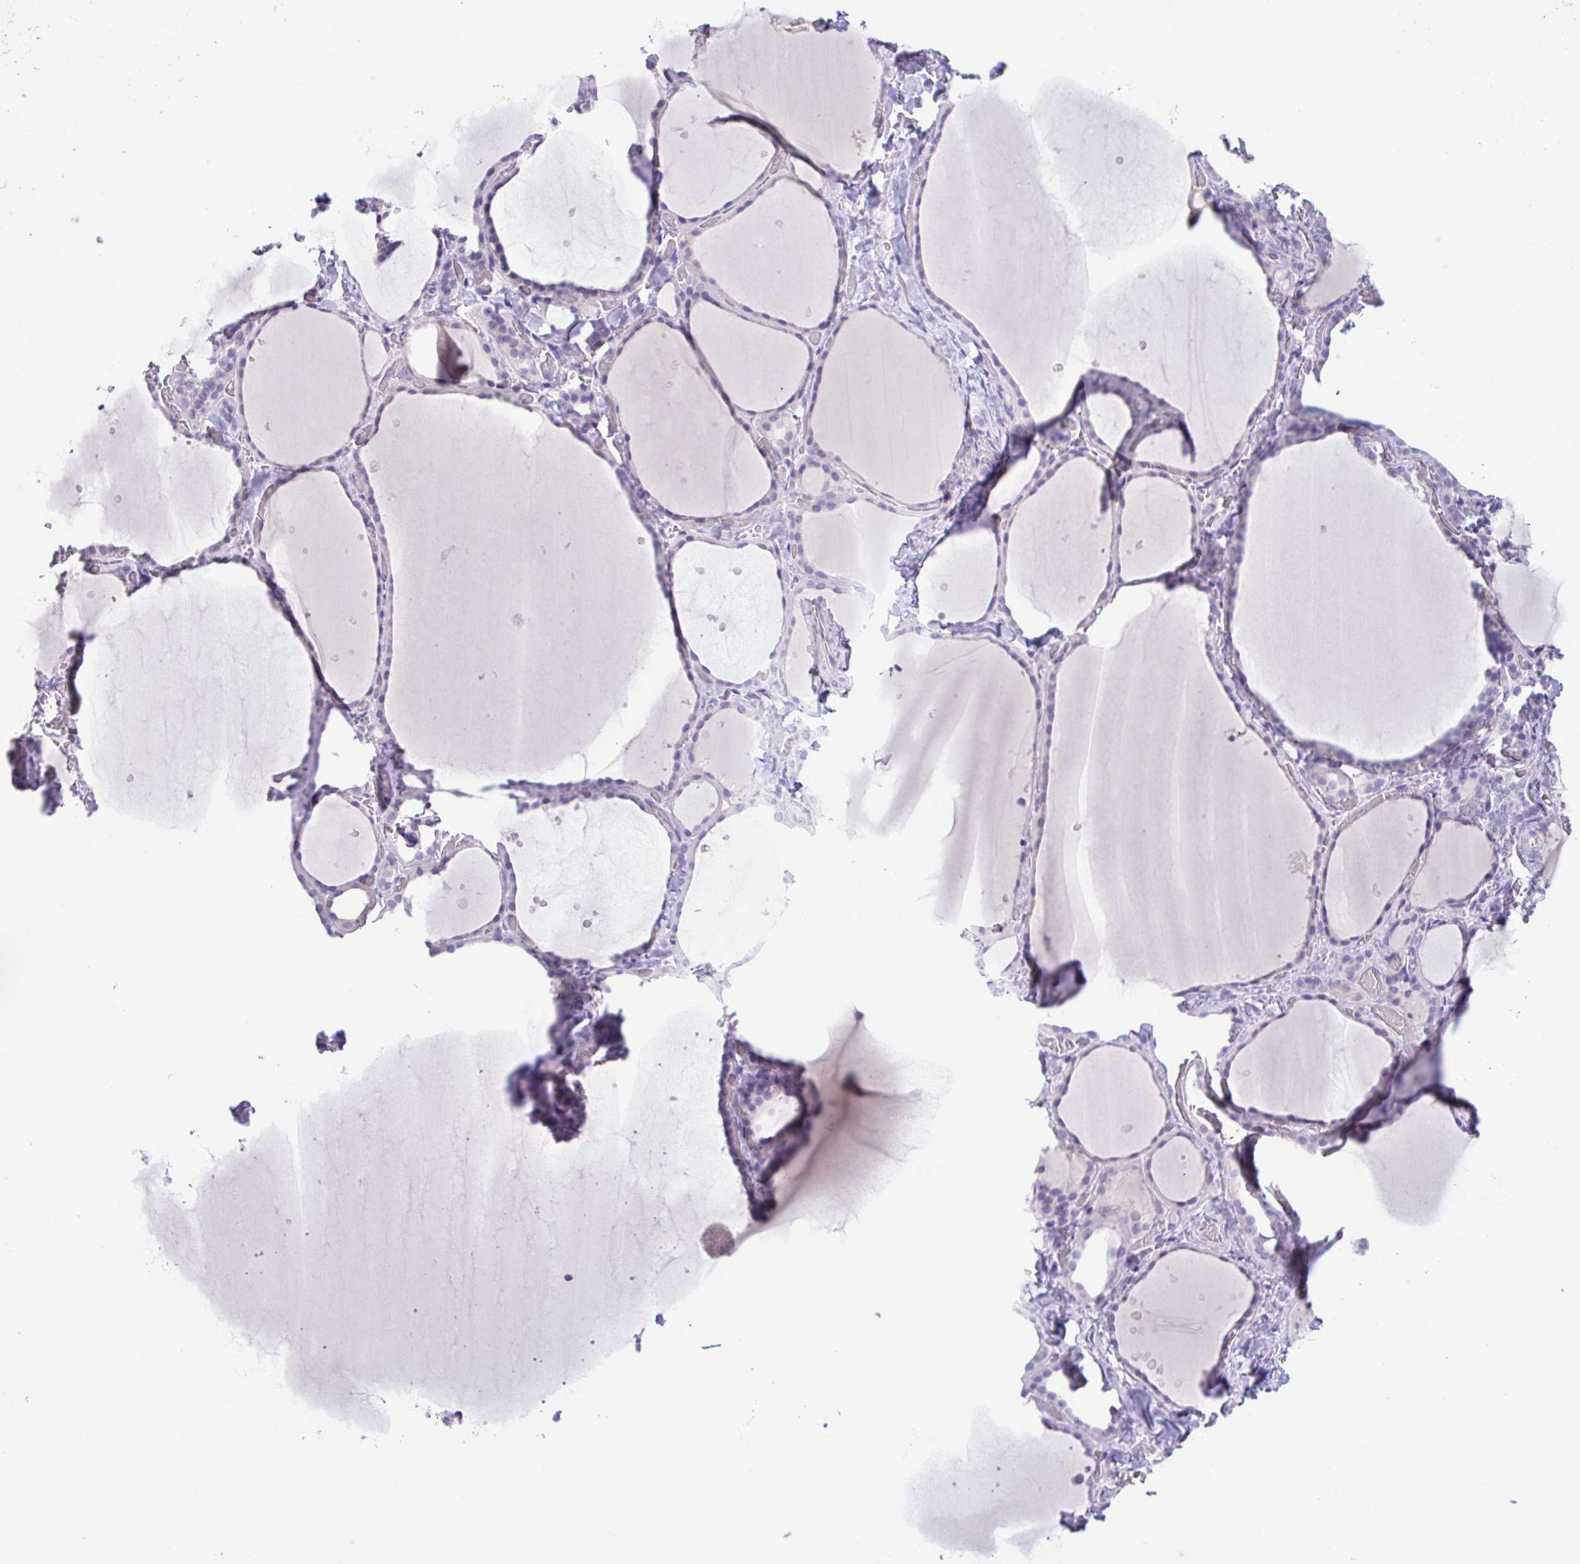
{"staining": {"intensity": "negative", "quantity": "none", "location": "none"}, "tissue": "thyroid gland", "cell_type": "Glandular cells", "image_type": "normal", "snomed": [{"axis": "morphology", "description": "Normal tissue, NOS"}, {"axis": "topography", "description": "Thyroid gland"}], "caption": "DAB (3,3'-diaminobenzidine) immunohistochemical staining of benign human thyroid gland exhibits no significant staining in glandular cells.", "gene": "HACD4", "patient": {"sex": "female", "age": 36}}